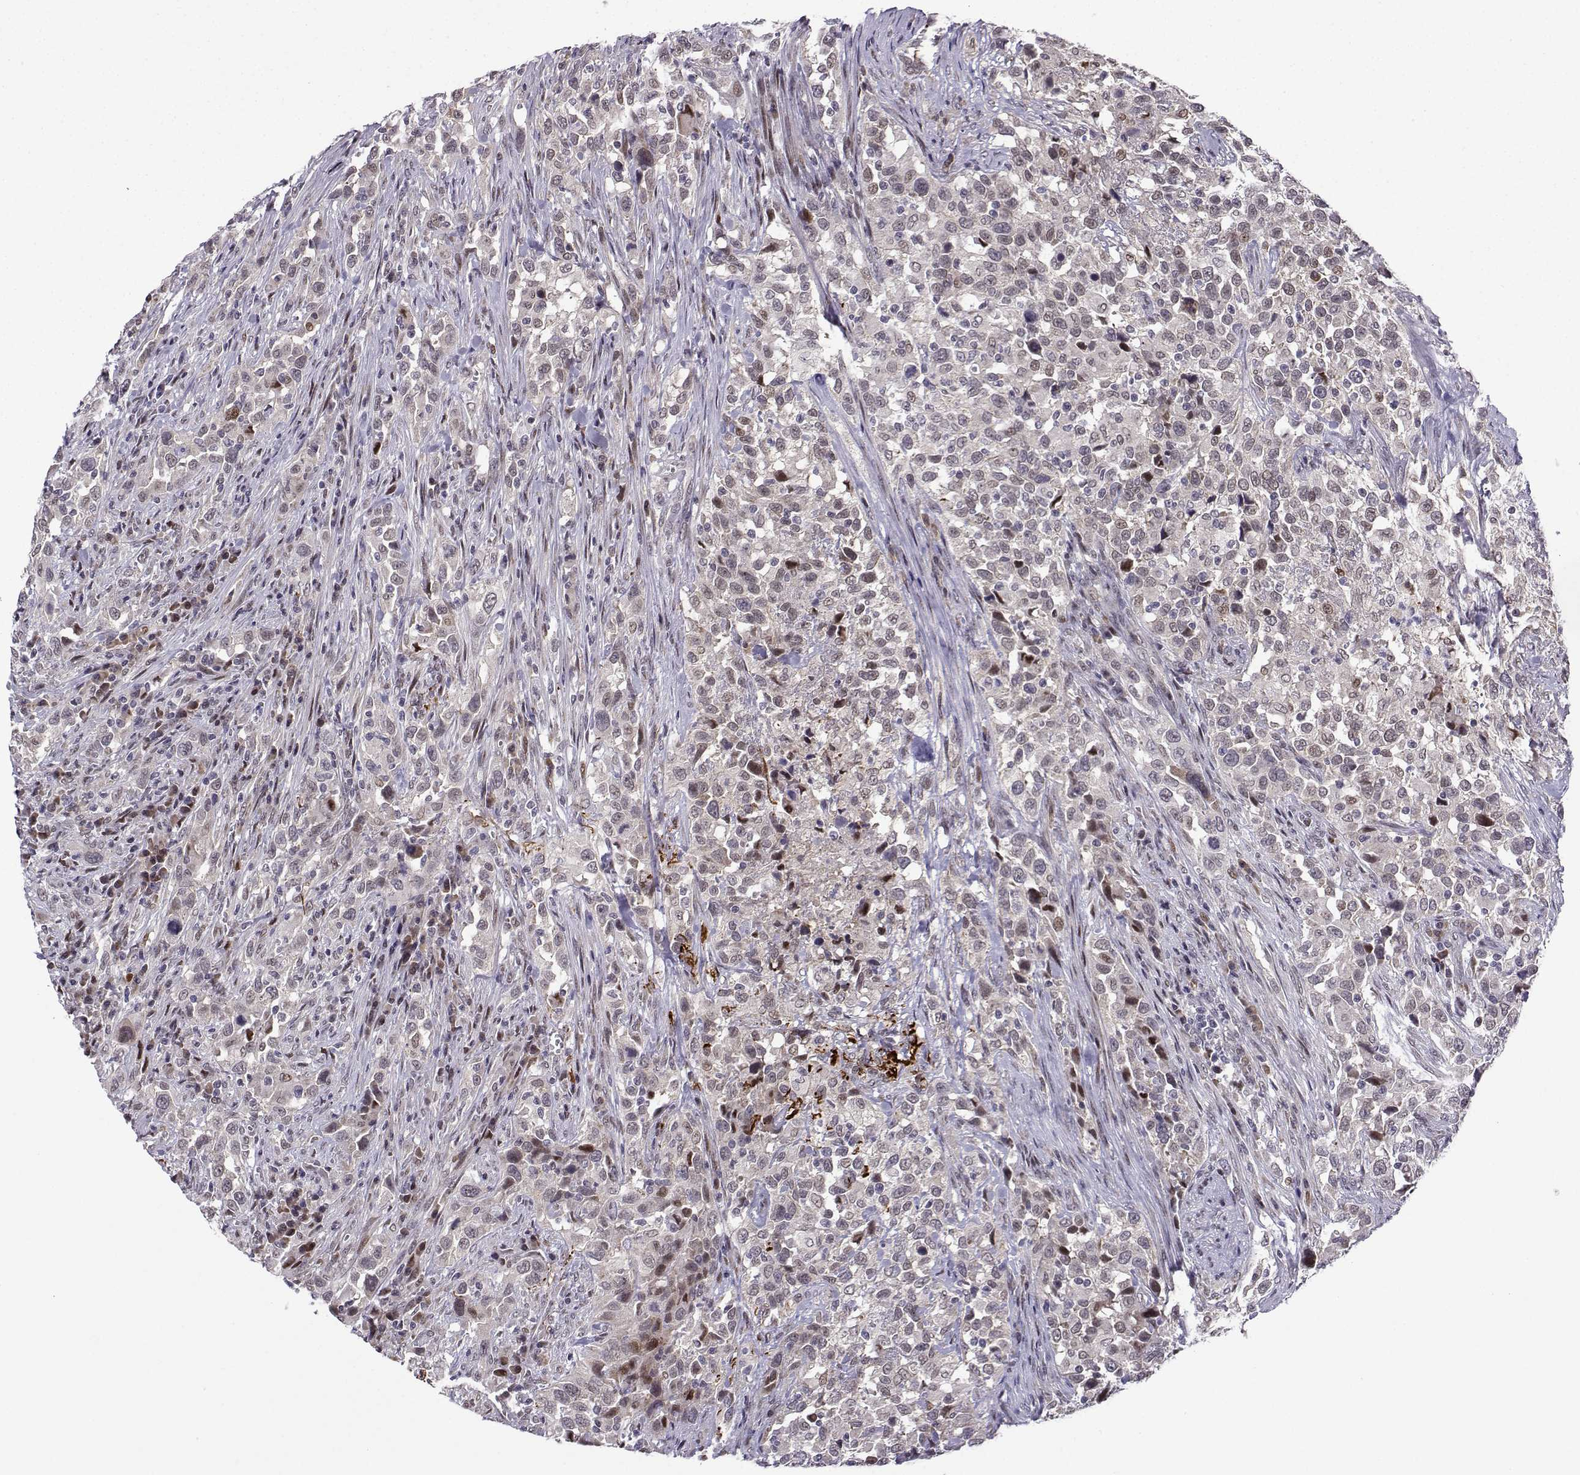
{"staining": {"intensity": "negative", "quantity": "none", "location": "none"}, "tissue": "urothelial cancer", "cell_type": "Tumor cells", "image_type": "cancer", "snomed": [{"axis": "morphology", "description": "Urothelial carcinoma, NOS"}, {"axis": "morphology", "description": "Urothelial carcinoma, High grade"}, {"axis": "topography", "description": "Urinary bladder"}], "caption": "High magnification brightfield microscopy of urothelial cancer stained with DAB (3,3'-diaminobenzidine) (brown) and counterstained with hematoxylin (blue): tumor cells show no significant positivity.", "gene": "FGF3", "patient": {"sex": "female", "age": 64}}